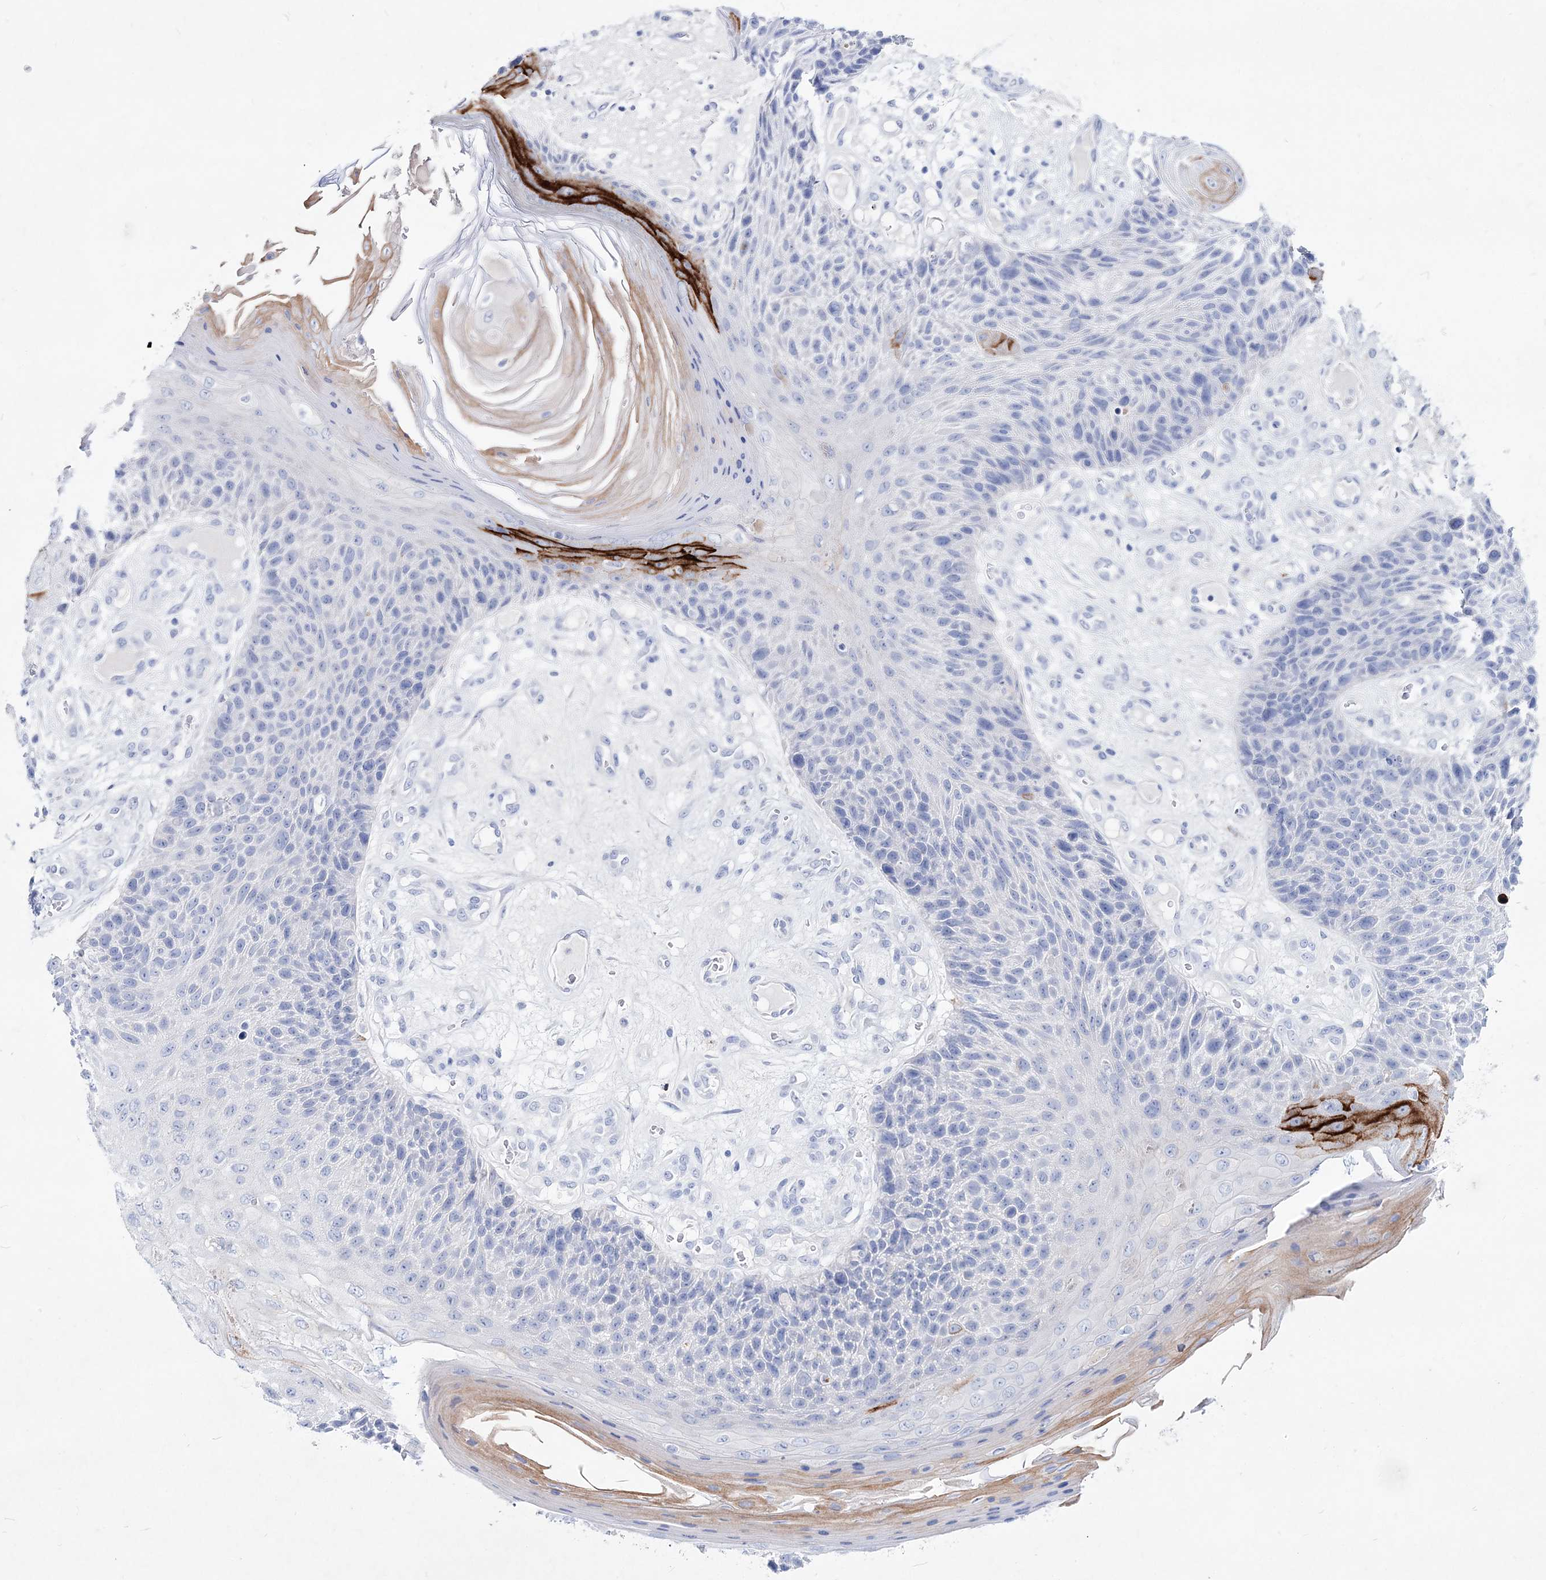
{"staining": {"intensity": "negative", "quantity": "none", "location": "none"}, "tissue": "skin cancer", "cell_type": "Tumor cells", "image_type": "cancer", "snomed": [{"axis": "morphology", "description": "Squamous cell carcinoma, NOS"}, {"axis": "topography", "description": "Skin"}], "caption": "Human skin cancer (squamous cell carcinoma) stained for a protein using IHC reveals no expression in tumor cells.", "gene": "SPINK7", "patient": {"sex": "female", "age": 88}}